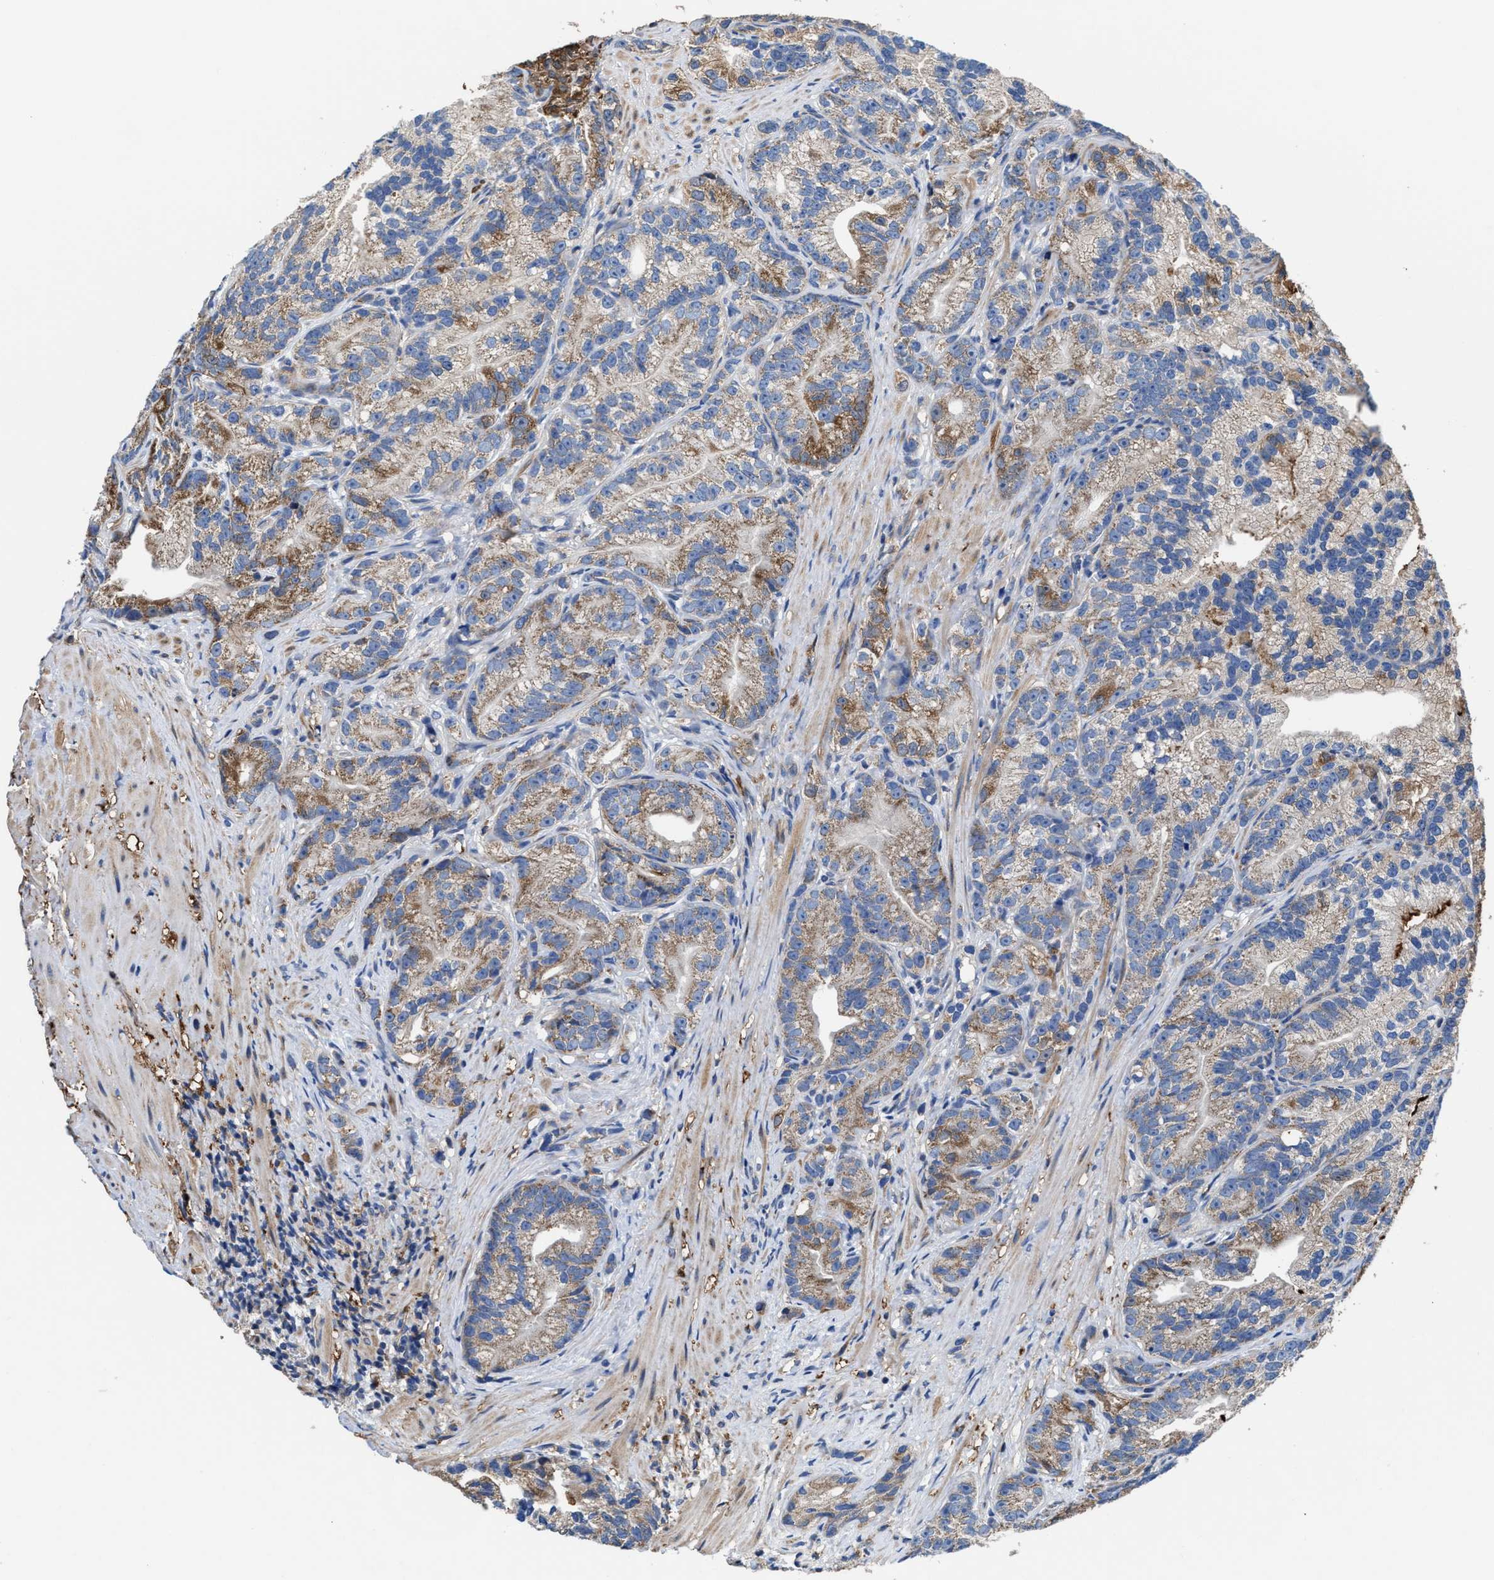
{"staining": {"intensity": "moderate", "quantity": "25%-75%", "location": "cytoplasmic/membranous"}, "tissue": "prostate cancer", "cell_type": "Tumor cells", "image_type": "cancer", "snomed": [{"axis": "morphology", "description": "Adenocarcinoma, Low grade"}, {"axis": "topography", "description": "Prostate"}], "caption": "Immunohistochemical staining of human low-grade adenocarcinoma (prostate) exhibits moderate cytoplasmic/membranous protein expression in approximately 25%-75% of tumor cells. Nuclei are stained in blue.", "gene": "TMEM30A", "patient": {"sex": "male", "age": 89}}